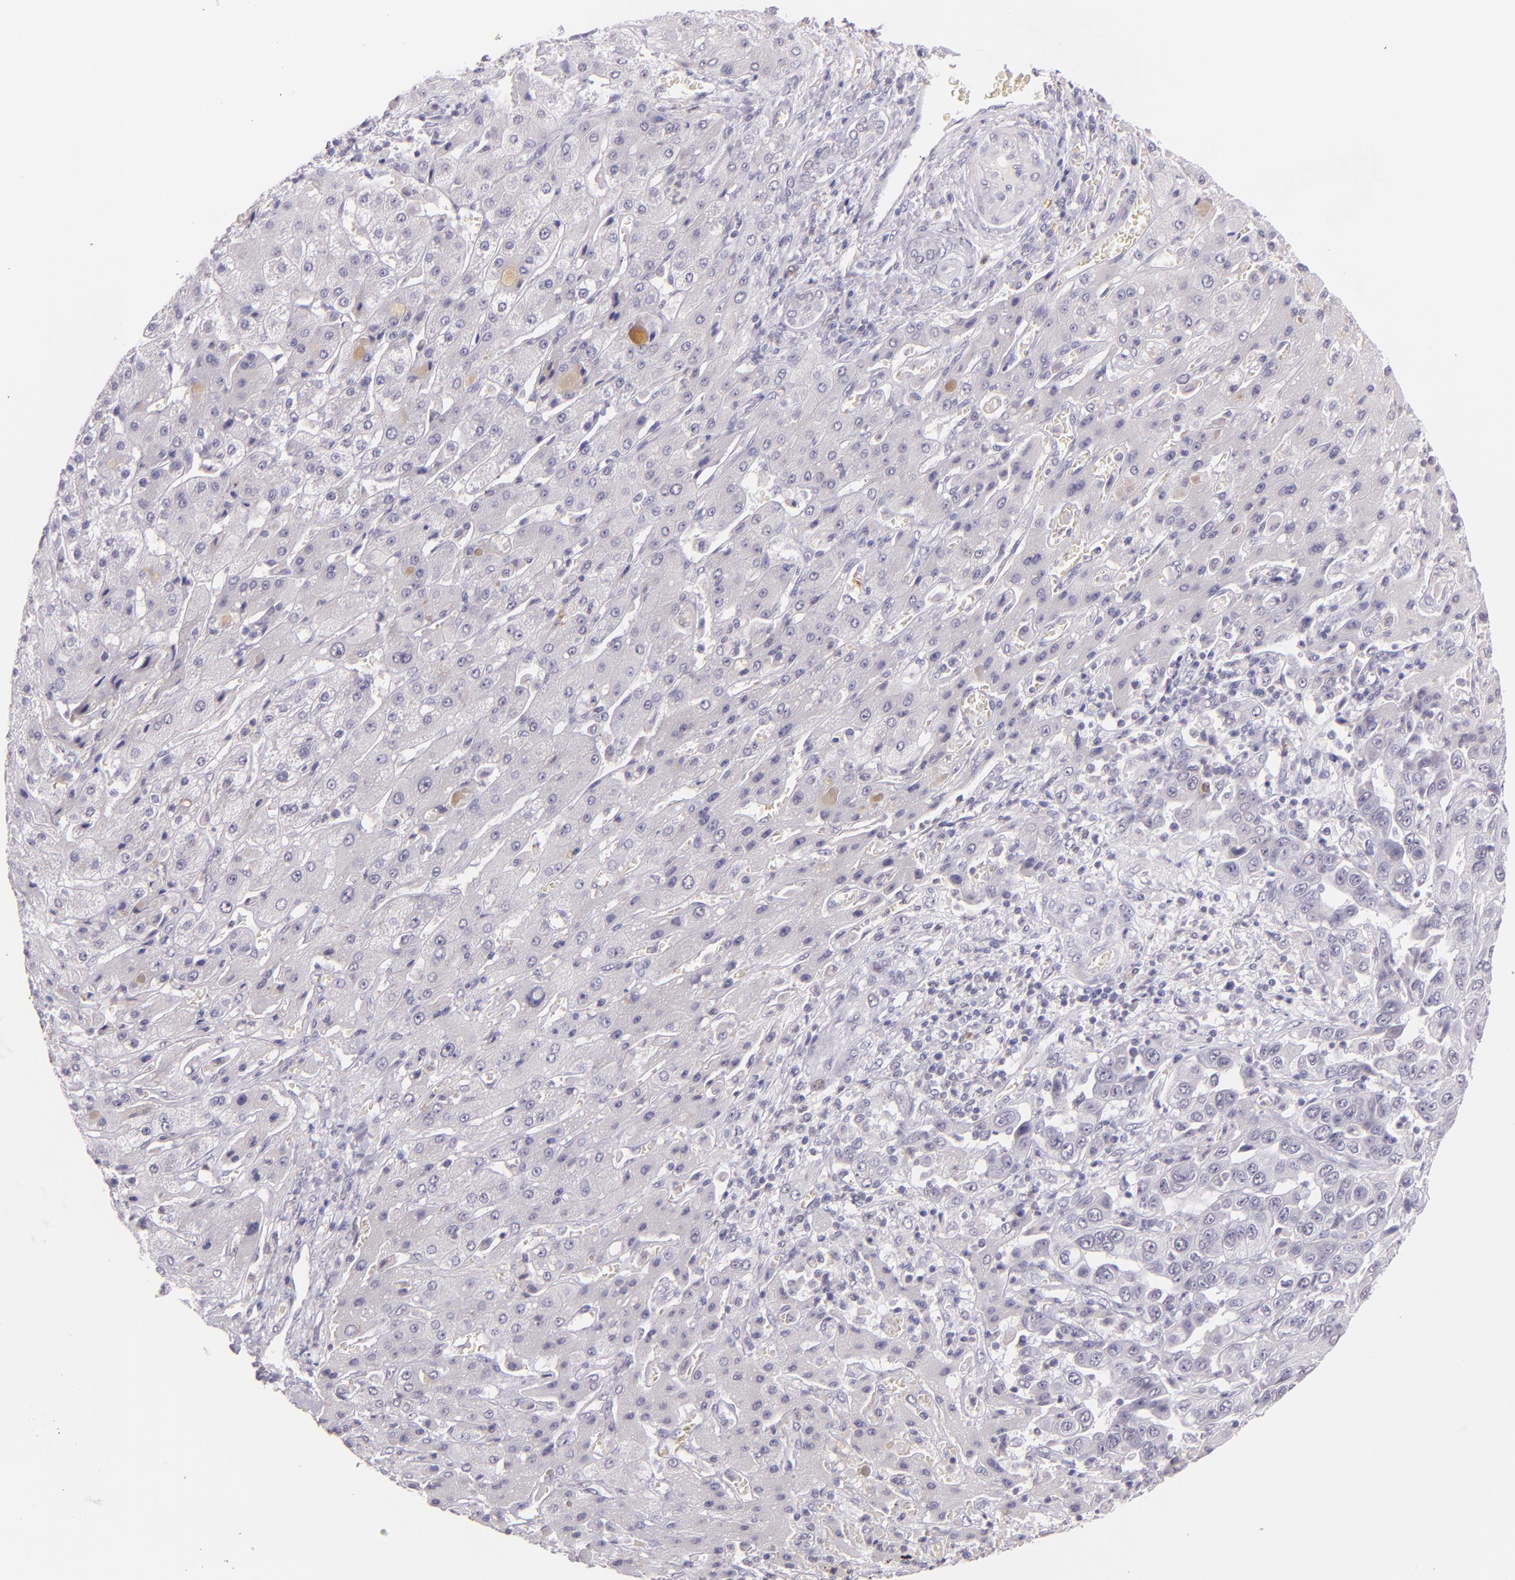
{"staining": {"intensity": "negative", "quantity": "none", "location": "none"}, "tissue": "liver cancer", "cell_type": "Tumor cells", "image_type": "cancer", "snomed": [{"axis": "morphology", "description": "Cholangiocarcinoma"}, {"axis": "topography", "description": "Liver"}], "caption": "An immunohistochemistry image of liver cancer is shown. There is no staining in tumor cells of liver cancer. (Immunohistochemistry (ihc), brightfield microscopy, high magnification).", "gene": "RTN1", "patient": {"sex": "female", "age": 52}}